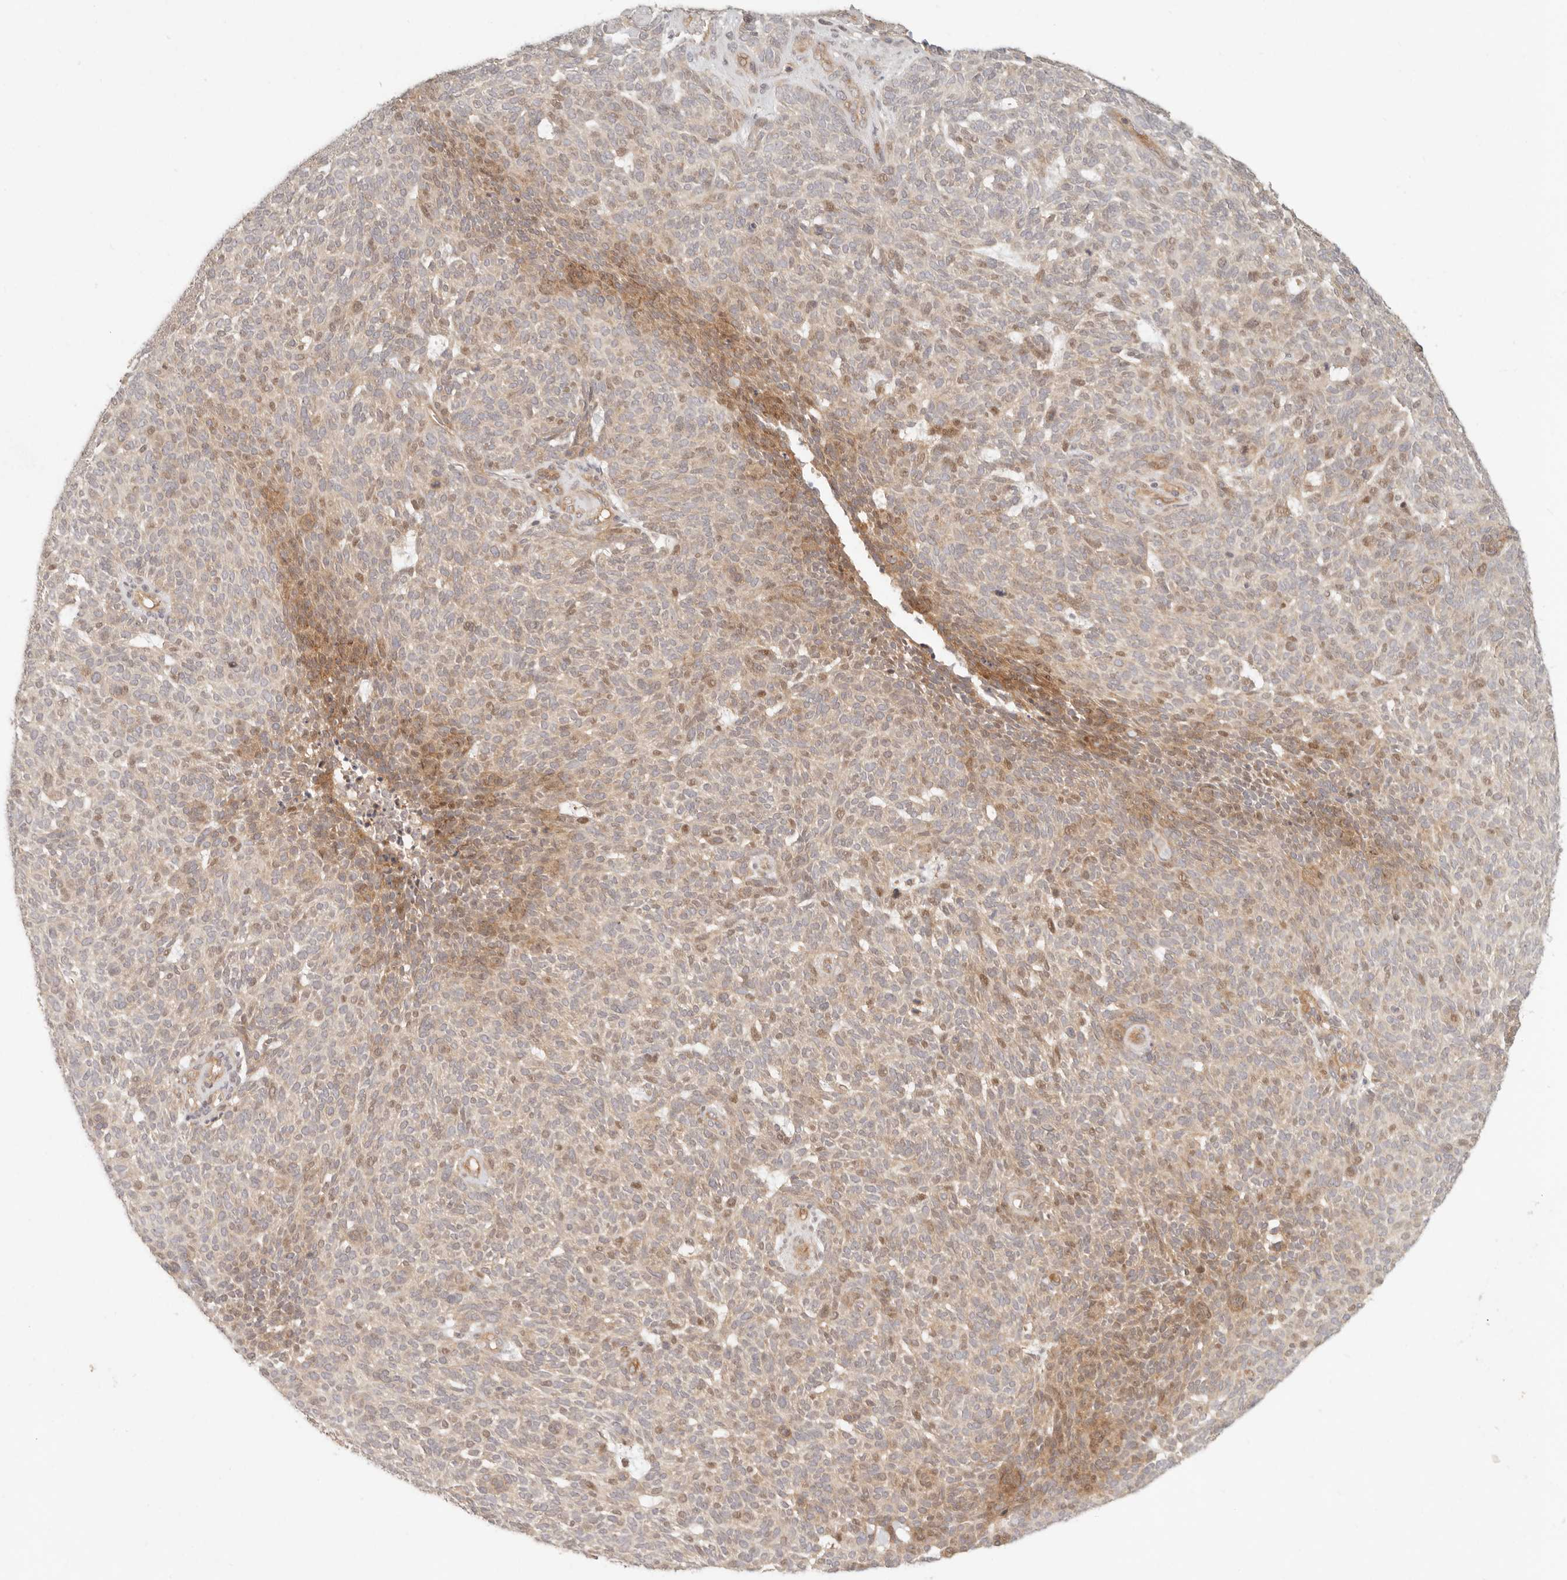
{"staining": {"intensity": "moderate", "quantity": "25%-75%", "location": "cytoplasmic/membranous,nuclear"}, "tissue": "skin cancer", "cell_type": "Tumor cells", "image_type": "cancer", "snomed": [{"axis": "morphology", "description": "Squamous cell carcinoma, NOS"}, {"axis": "topography", "description": "Skin"}], "caption": "A brown stain shows moderate cytoplasmic/membranous and nuclear staining of a protein in human skin cancer tumor cells. (Brightfield microscopy of DAB IHC at high magnification).", "gene": "PPP1R3B", "patient": {"sex": "female", "age": 90}}